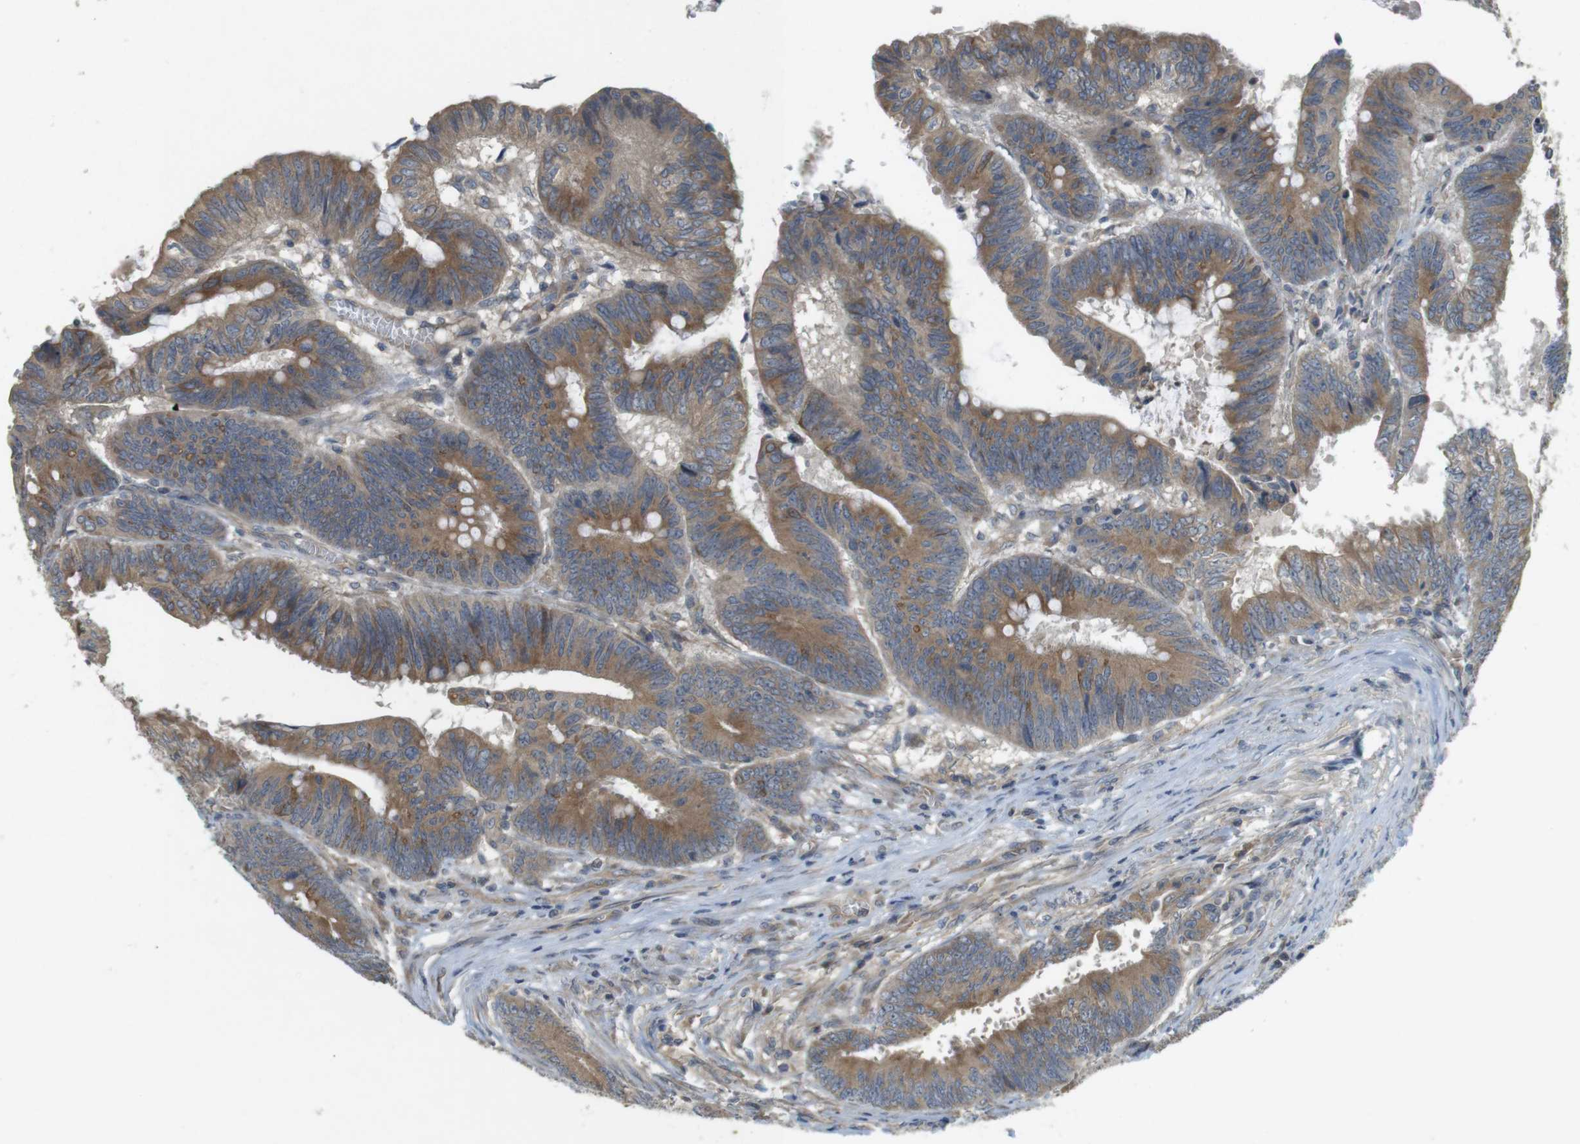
{"staining": {"intensity": "moderate", "quantity": ">75%", "location": "cytoplasmic/membranous"}, "tissue": "colorectal cancer", "cell_type": "Tumor cells", "image_type": "cancer", "snomed": [{"axis": "morphology", "description": "Adenocarcinoma, NOS"}, {"axis": "topography", "description": "Colon"}], "caption": "The histopathology image exhibits staining of adenocarcinoma (colorectal), revealing moderate cytoplasmic/membranous protein staining (brown color) within tumor cells.", "gene": "CLTC", "patient": {"sex": "male", "age": 45}}